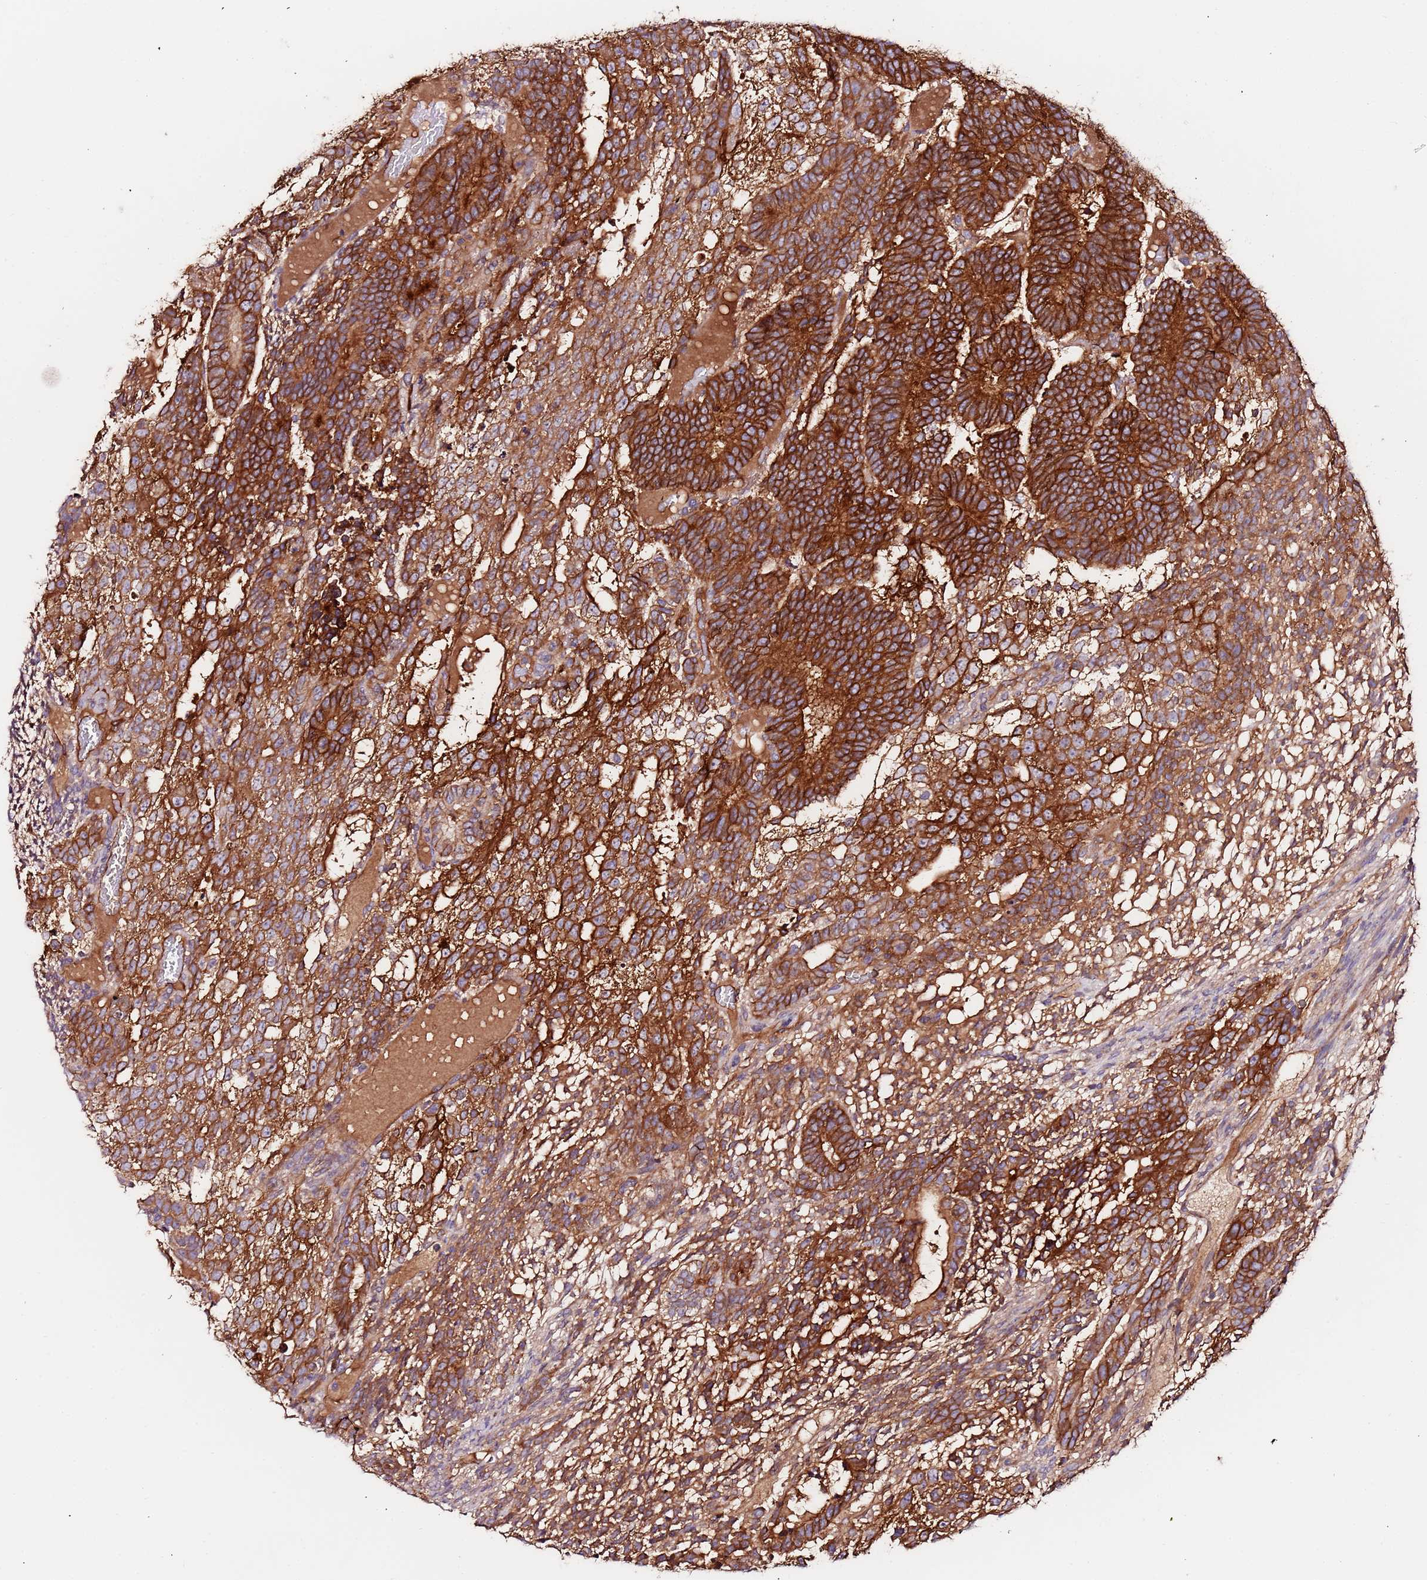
{"staining": {"intensity": "strong", "quantity": ">75%", "location": "cytoplasmic/membranous"}, "tissue": "testis cancer", "cell_type": "Tumor cells", "image_type": "cancer", "snomed": [{"axis": "morphology", "description": "Carcinoma, Embryonal, NOS"}, {"axis": "topography", "description": "Testis"}], "caption": "Brown immunohistochemical staining in human embryonal carcinoma (testis) shows strong cytoplasmic/membranous positivity in approximately >75% of tumor cells. (DAB = brown stain, brightfield microscopy at high magnification).", "gene": "FLVCR1", "patient": {"sex": "male", "age": 23}}